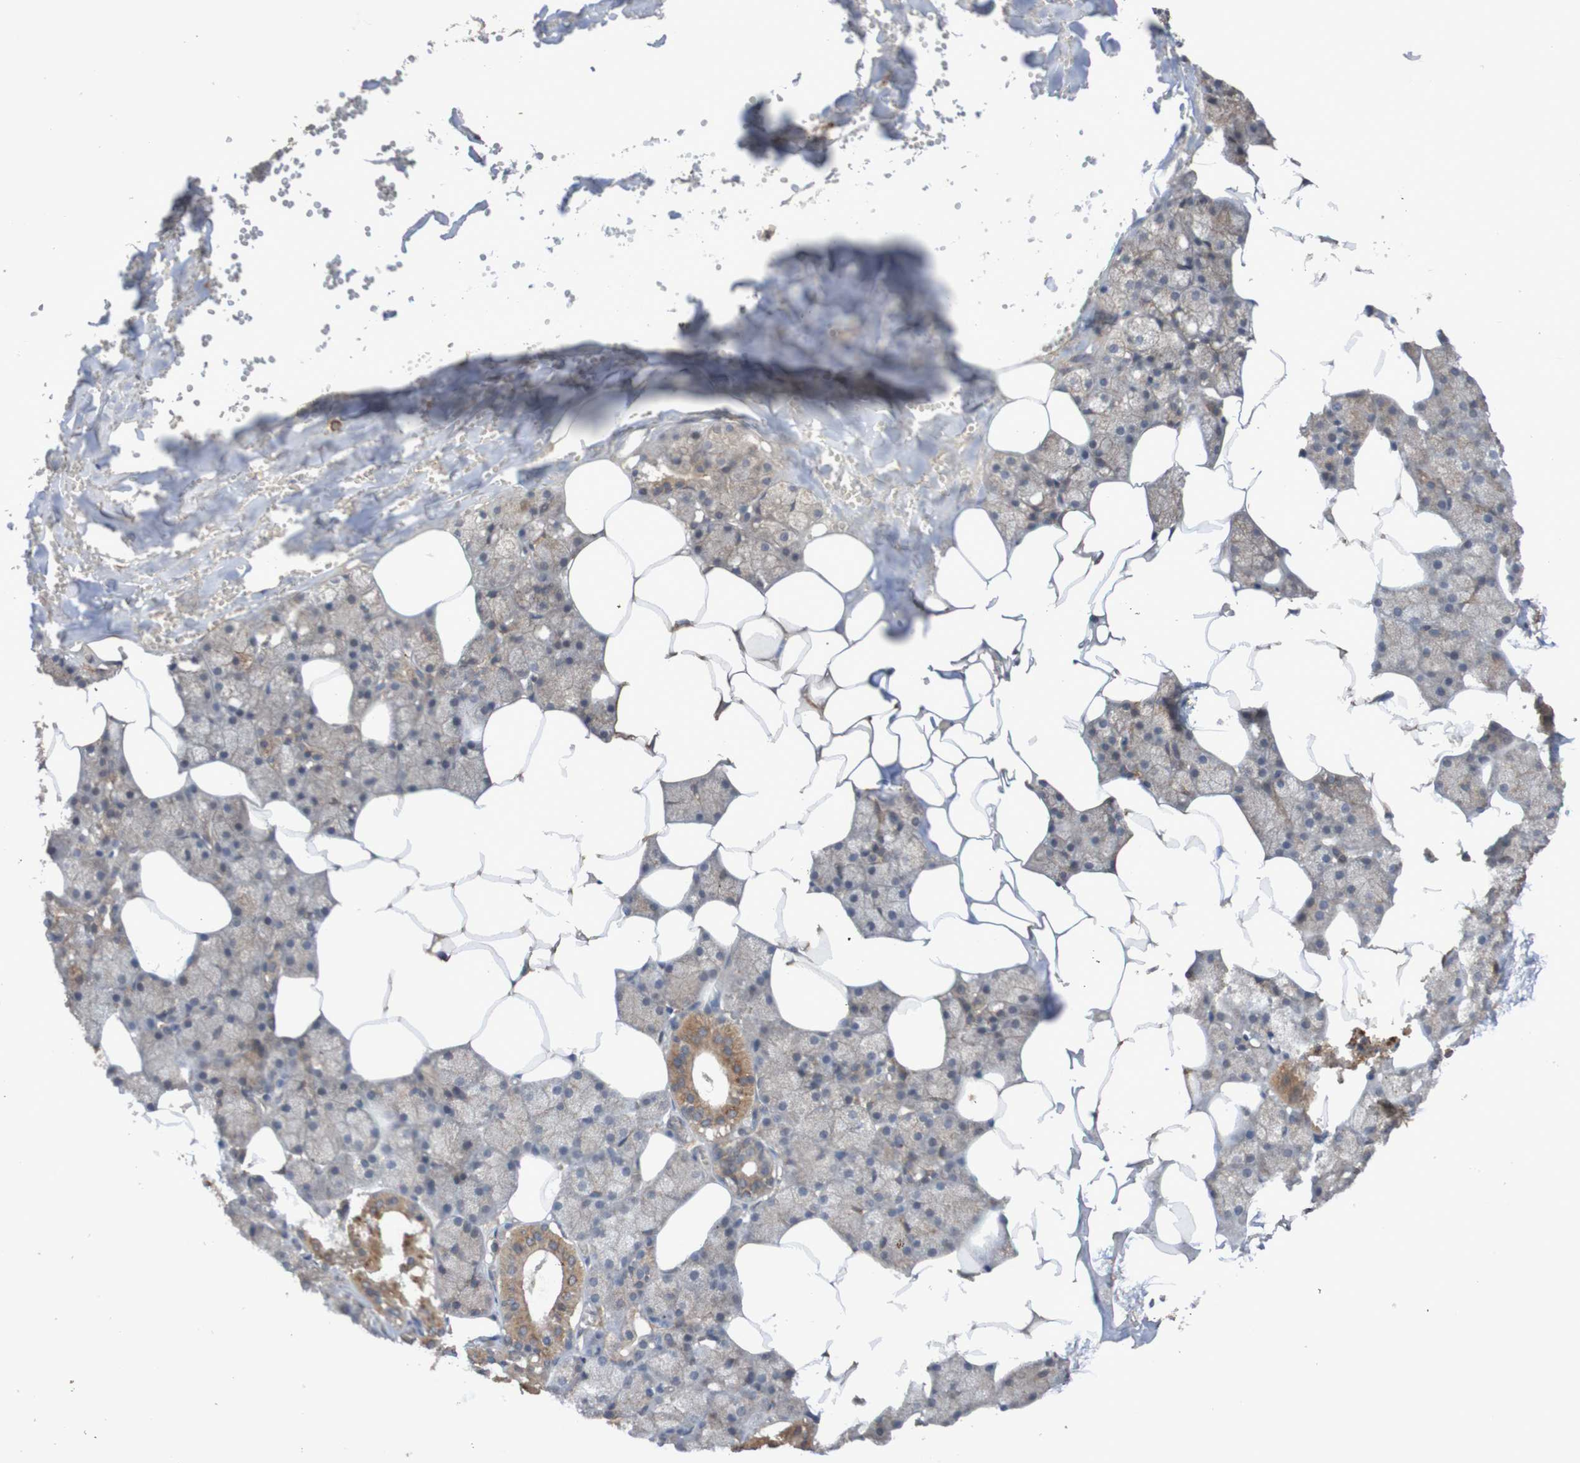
{"staining": {"intensity": "moderate", "quantity": ">75%", "location": "cytoplasmic/membranous"}, "tissue": "salivary gland", "cell_type": "Glandular cells", "image_type": "normal", "snomed": [{"axis": "morphology", "description": "Normal tissue, NOS"}, {"axis": "topography", "description": "Salivary gland"}], "caption": "IHC (DAB) staining of benign human salivary gland shows moderate cytoplasmic/membranous protein positivity in about >75% of glandular cells.", "gene": "PHYH", "patient": {"sex": "male", "age": 62}}